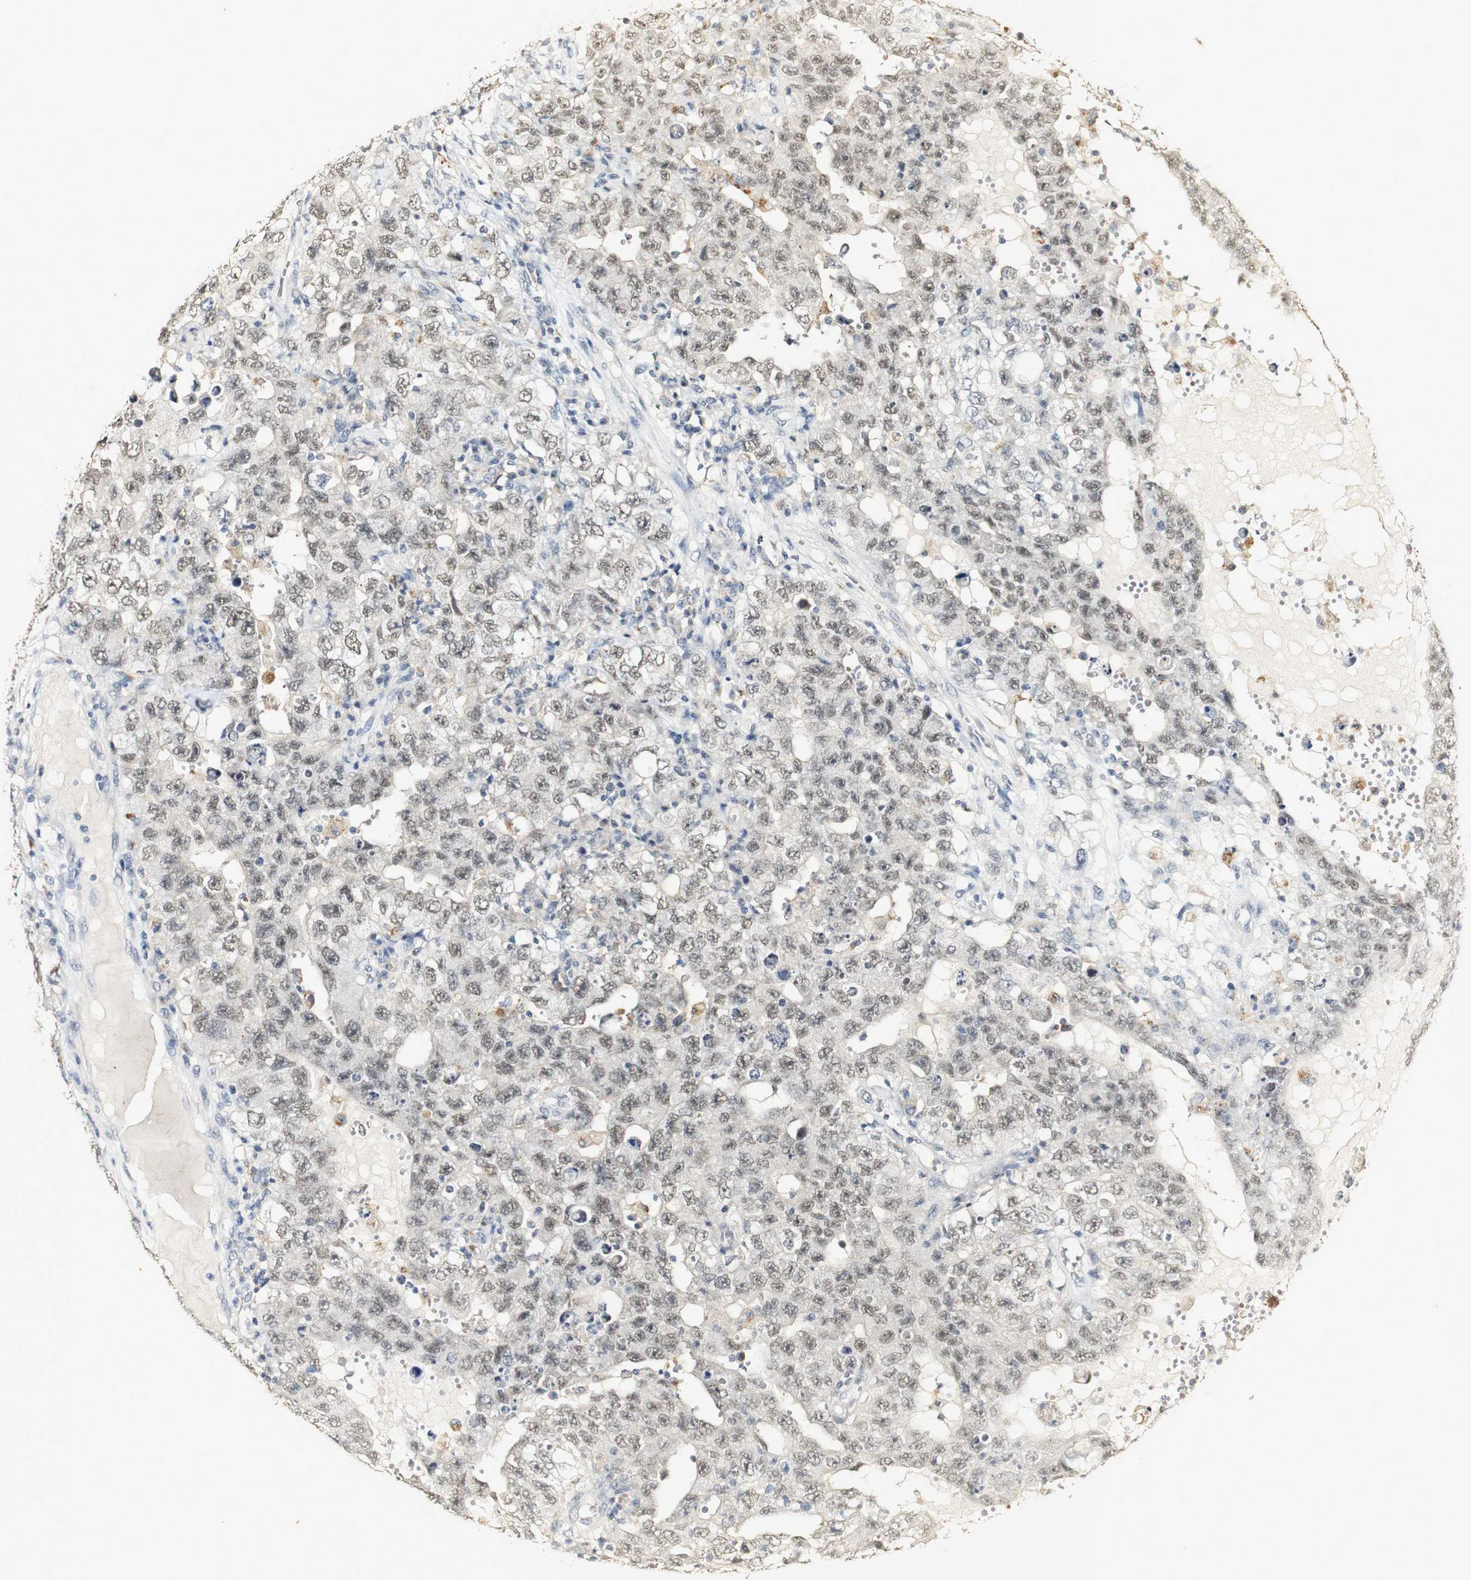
{"staining": {"intensity": "weak", "quantity": ">75%", "location": "nuclear"}, "tissue": "testis cancer", "cell_type": "Tumor cells", "image_type": "cancer", "snomed": [{"axis": "morphology", "description": "Carcinoma, Embryonal, NOS"}, {"axis": "topography", "description": "Testis"}], "caption": "Immunohistochemistry (IHC) micrograph of testis embryonal carcinoma stained for a protein (brown), which demonstrates low levels of weak nuclear staining in approximately >75% of tumor cells.", "gene": "SYT7", "patient": {"sex": "male", "age": 26}}